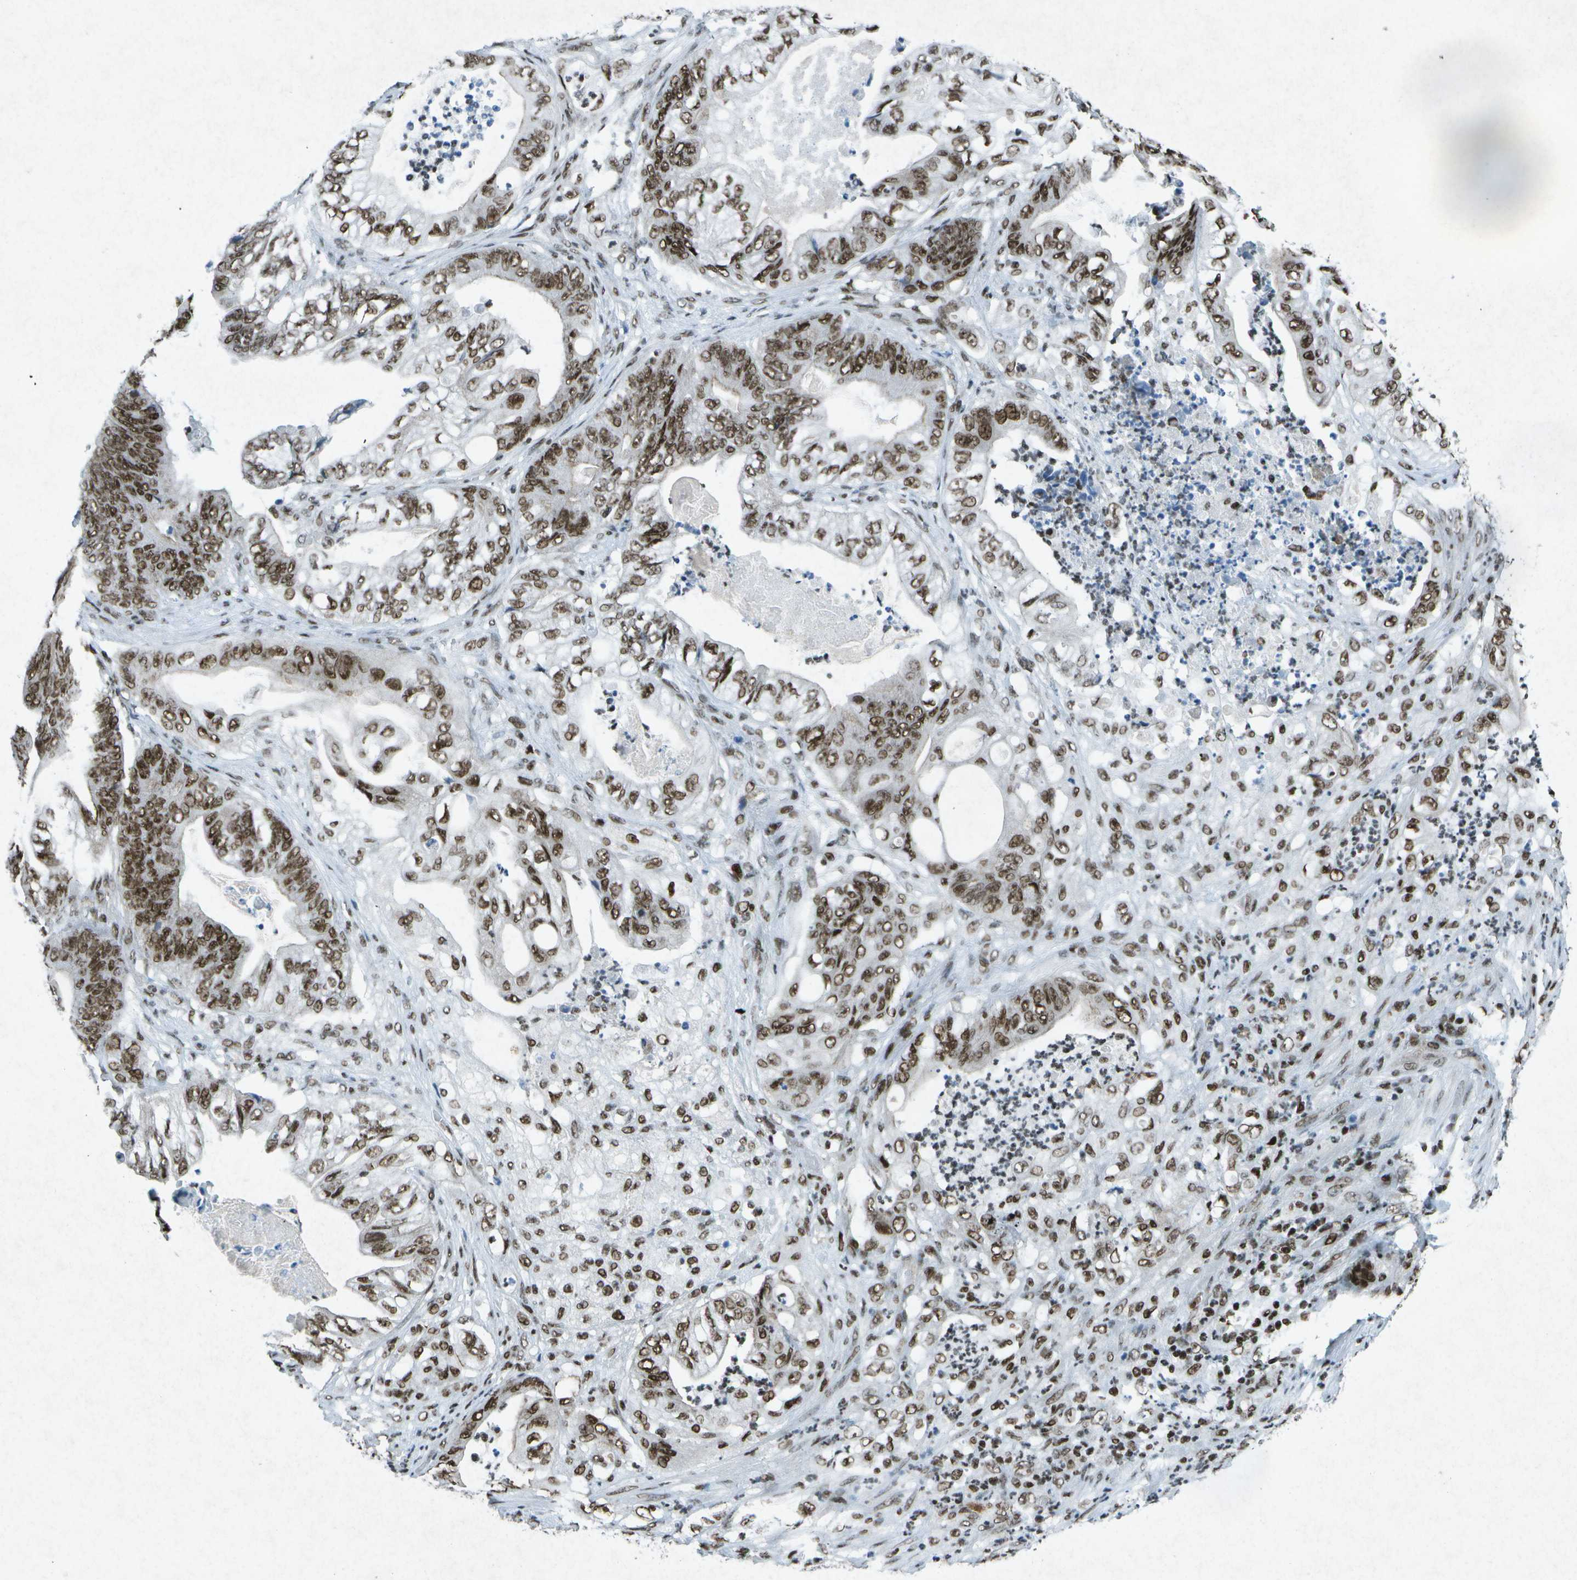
{"staining": {"intensity": "moderate", "quantity": ">75%", "location": "nuclear"}, "tissue": "stomach cancer", "cell_type": "Tumor cells", "image_type": "cancer", "snomed": [{"axis": "morphology", "description": "Adenocarcinoma, NOS"}, {"axis": "topography", "description": "Stomach"}], "caption": "Stomach cancer stained for a protein reveals moderate nuclear positivity in tumor cells.", "gene": "MTA2", "patient": {"sex": "female", "age": 73}}